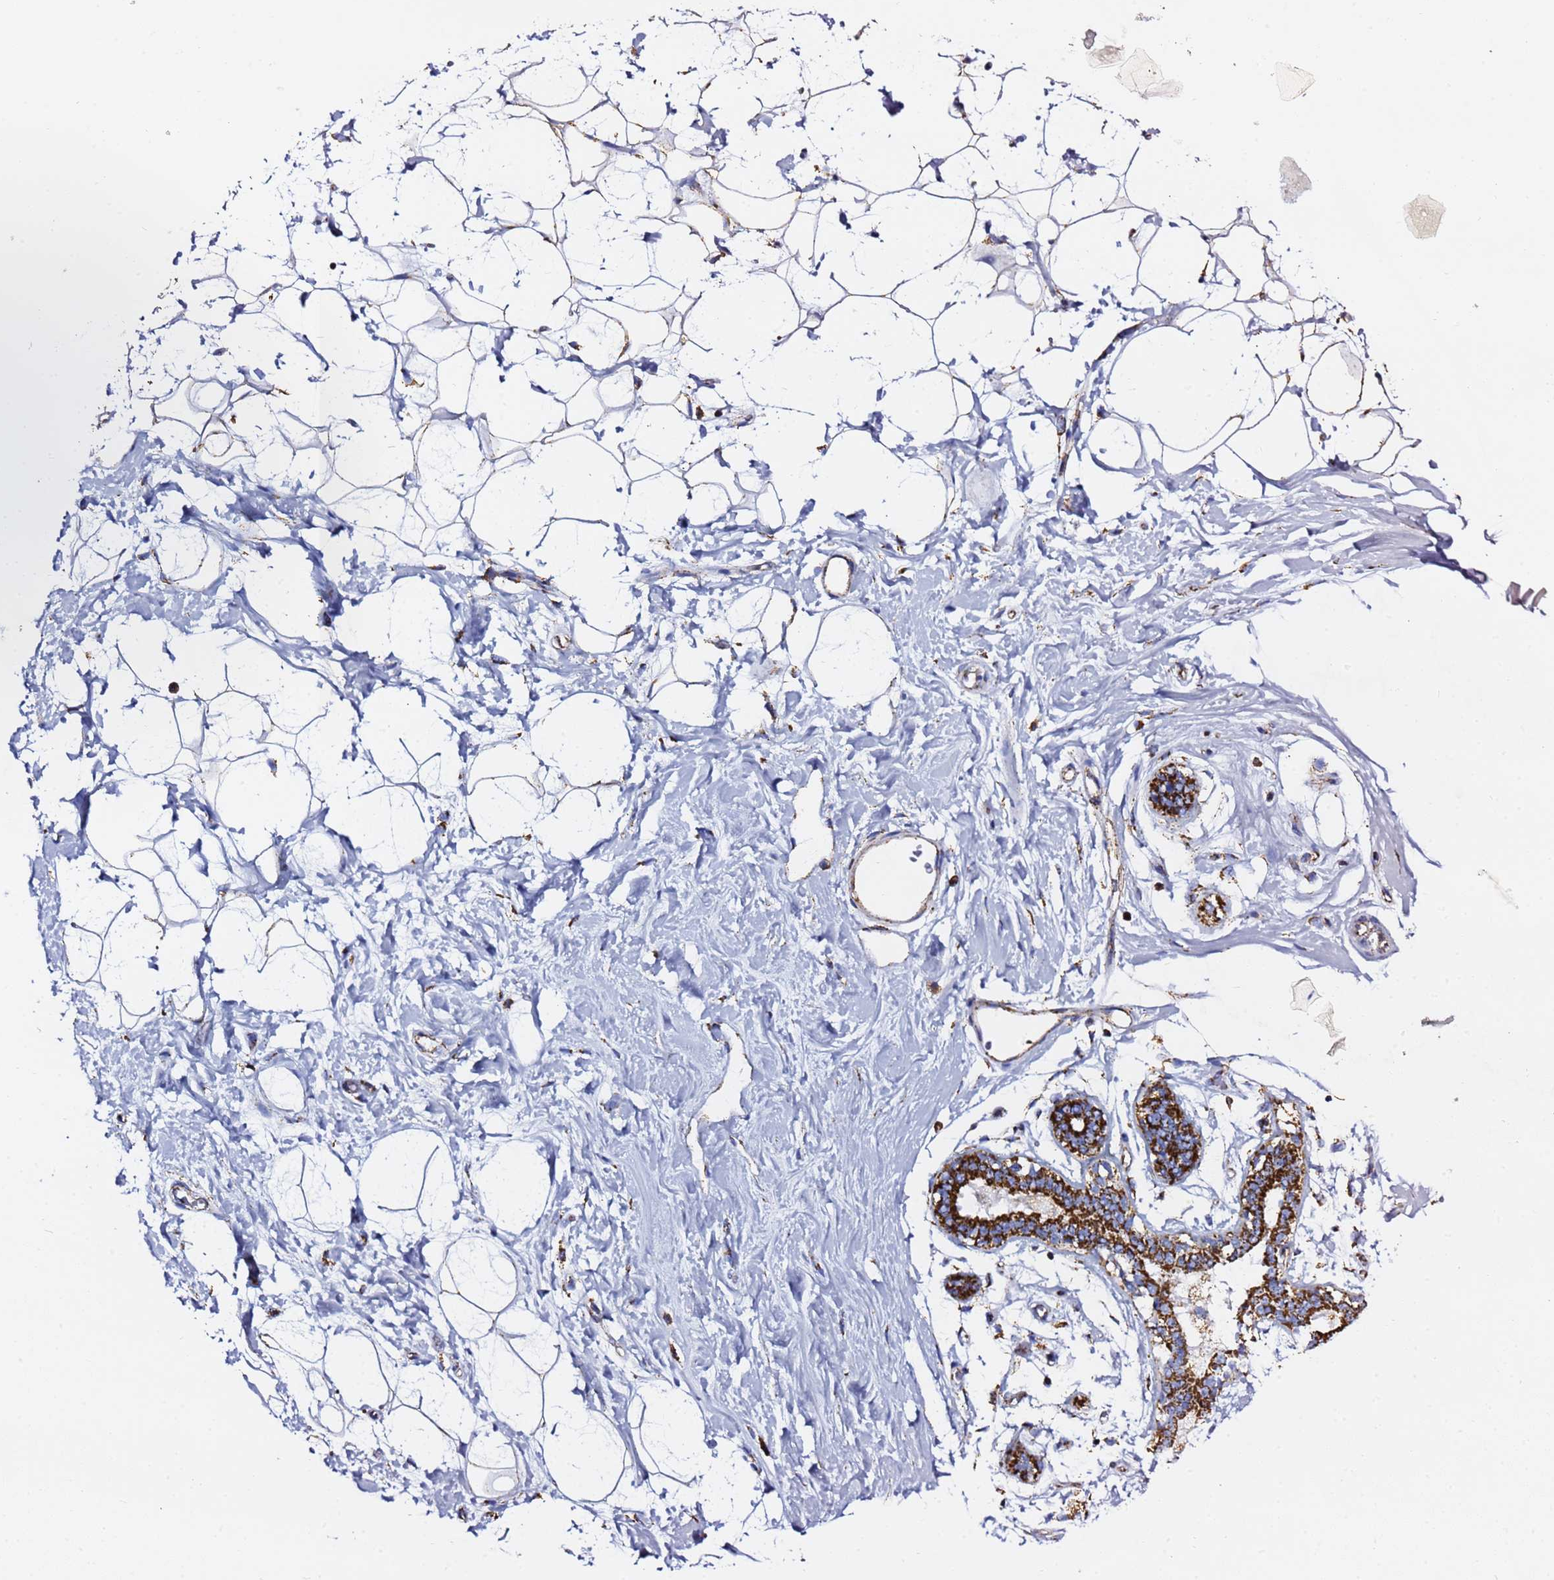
{"staining": {"intensity": "moderate", "quantity": "<25%", "location": "cytoplasmic/membranous"}, "tissue": "adipose tissue", "cell_type": "Adipocytes", "image_type": "normal", "snomed": [{"axis": "morphology", "description": "Normal tissue, NOS"}, {"axis": "topography", "description": "Breast"}], "caption": "Adipocytes demonstrate low levels of moderate cytoplasmic/membranous expression in approximately <25% of cells in unremarkable human adipose tissue.", "gene": "PHB2", "patient": {"sex": "female", "age": 26}}